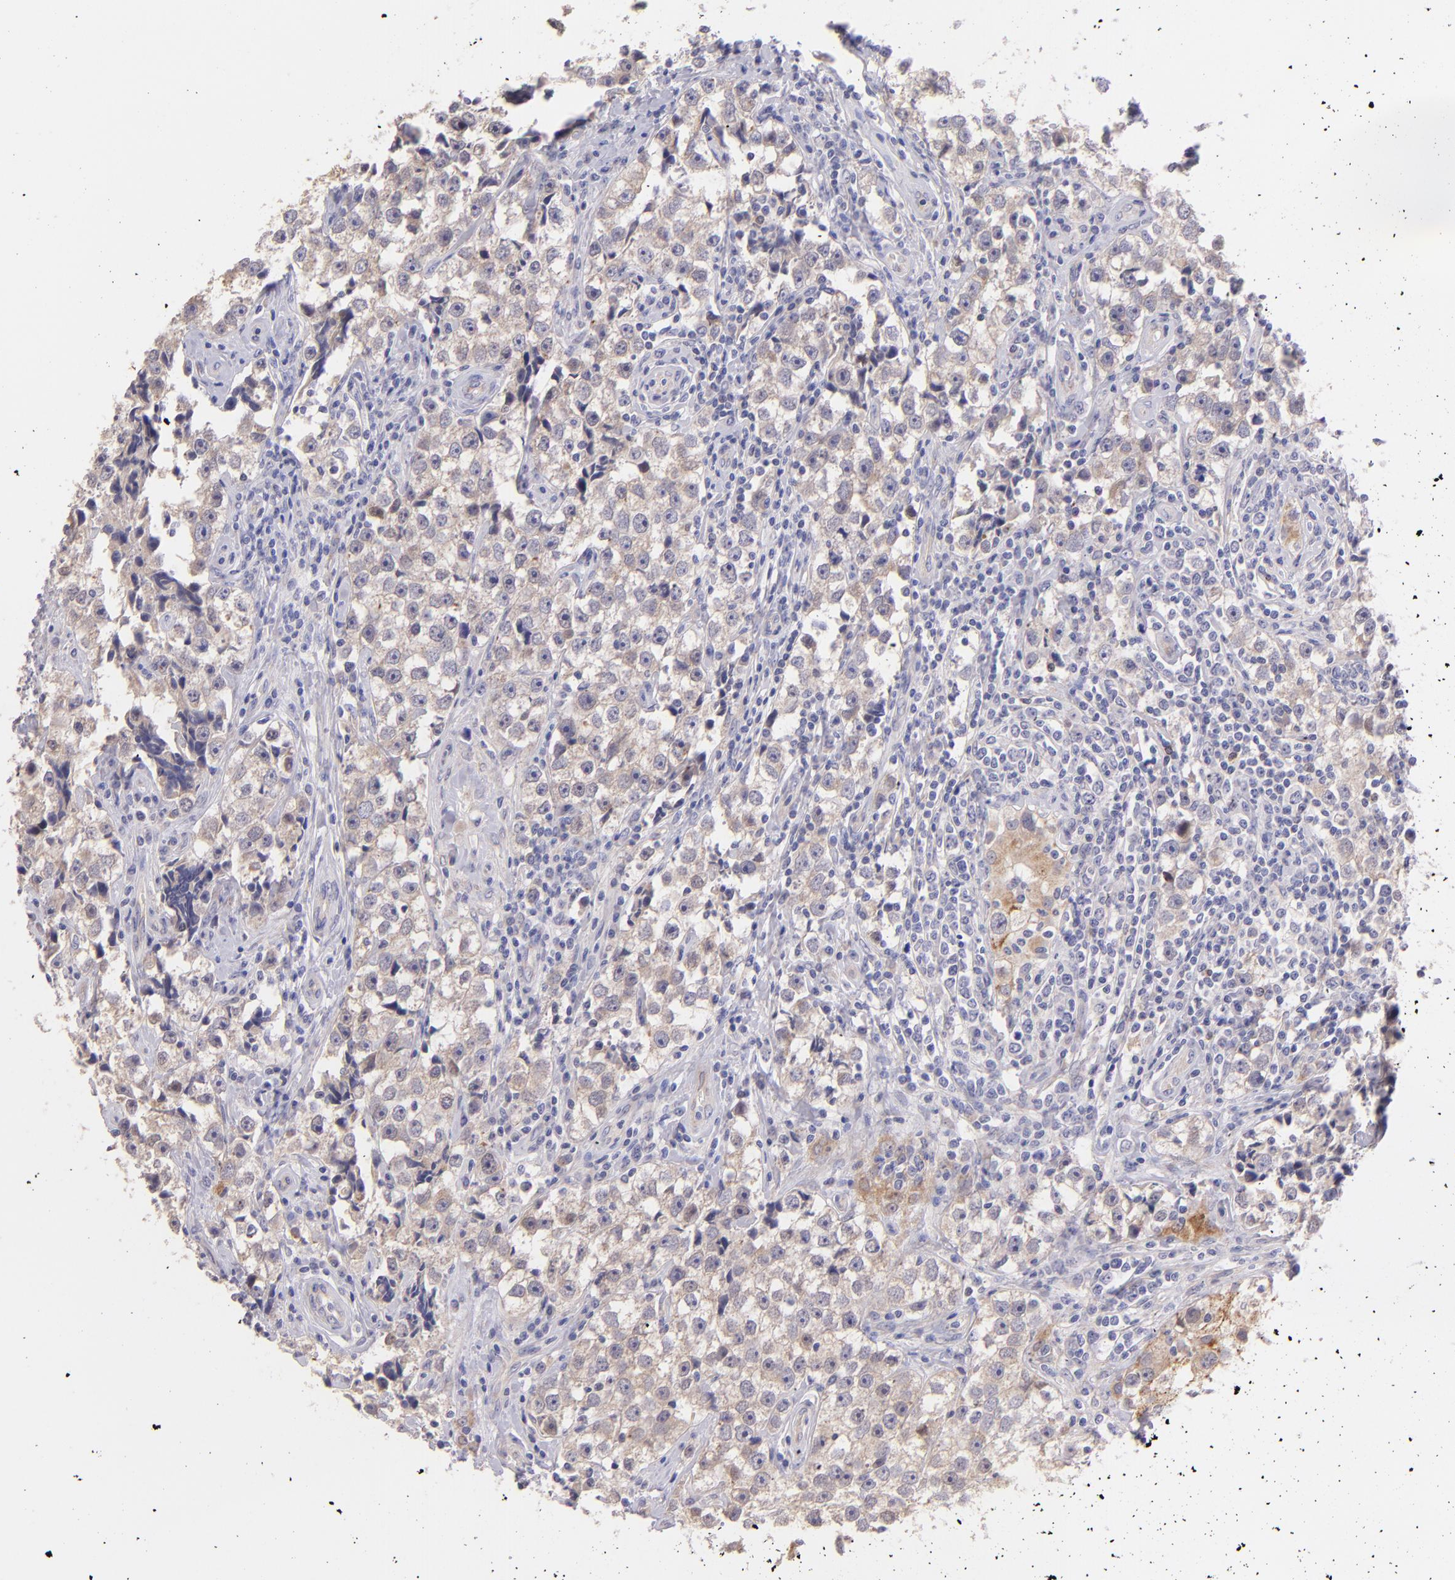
{"staining": {"intensity": "weak", "quantity": ">75%", "location": "cytoplasmic/membranous"}, "tissue": "testis cancer", "cell_type": "Tumor cells", "image_type": "cancer", "snomed": [{"axis": "morphology", "description": "Seminoma, NOS"}, {"axis": "topography", "description": "Testis"}], "caption": "IHC image of neoplastic tissue: human seminoma (testis) stained using immunohistochemistry exhibits low levels of weak protein expression localized specifically in the cytoplasmic/membranous of tumor cells, appearing as a cytoplasmic/membranous brown color.", "gene": "SH2D4A", "patient": {"sex": "male", "age": 32}}